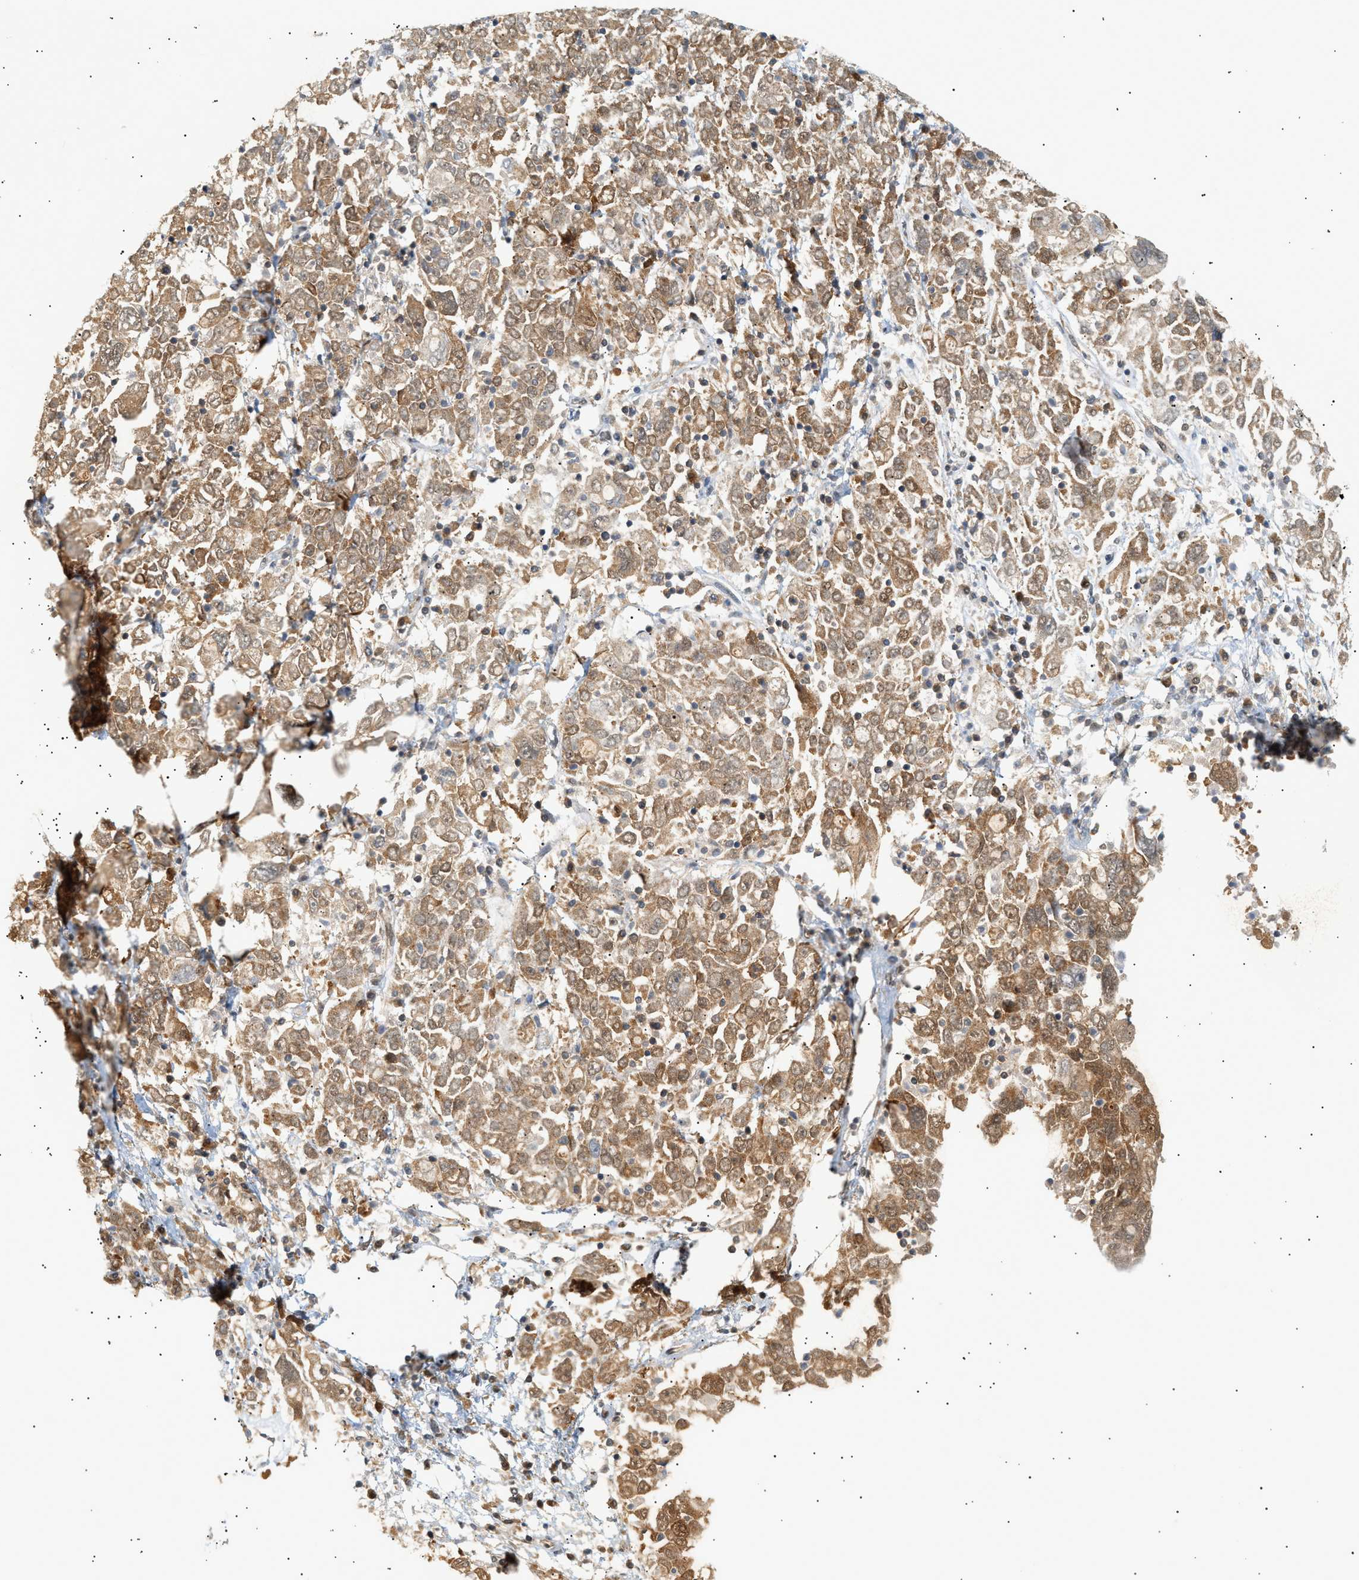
{"staining": {"intensity": "moderate", "quantity": ">75%", "location": "cytoplasmic/membranous"}, "tissue": "ovarian cancer", "cell_type": "Tumor cells", "image_type": "cancer", "snomed": [{"axis": "morphology", "description": "Carcinoma, endometroid"}, {"axis": "topography", "description": "Ovary"}], "caption": "High-power microscopy captured an IHC photomicrograph of ovarian endometroid carcinoma, revealing moderate cytoplasmic/membranous positivity in approximately >75% of tumor cells. The protein of interest is shown in brown color, while the nuclei are stained blue.", "gene": "SHC1", "patient": {"sex": "female", "age": 62}}